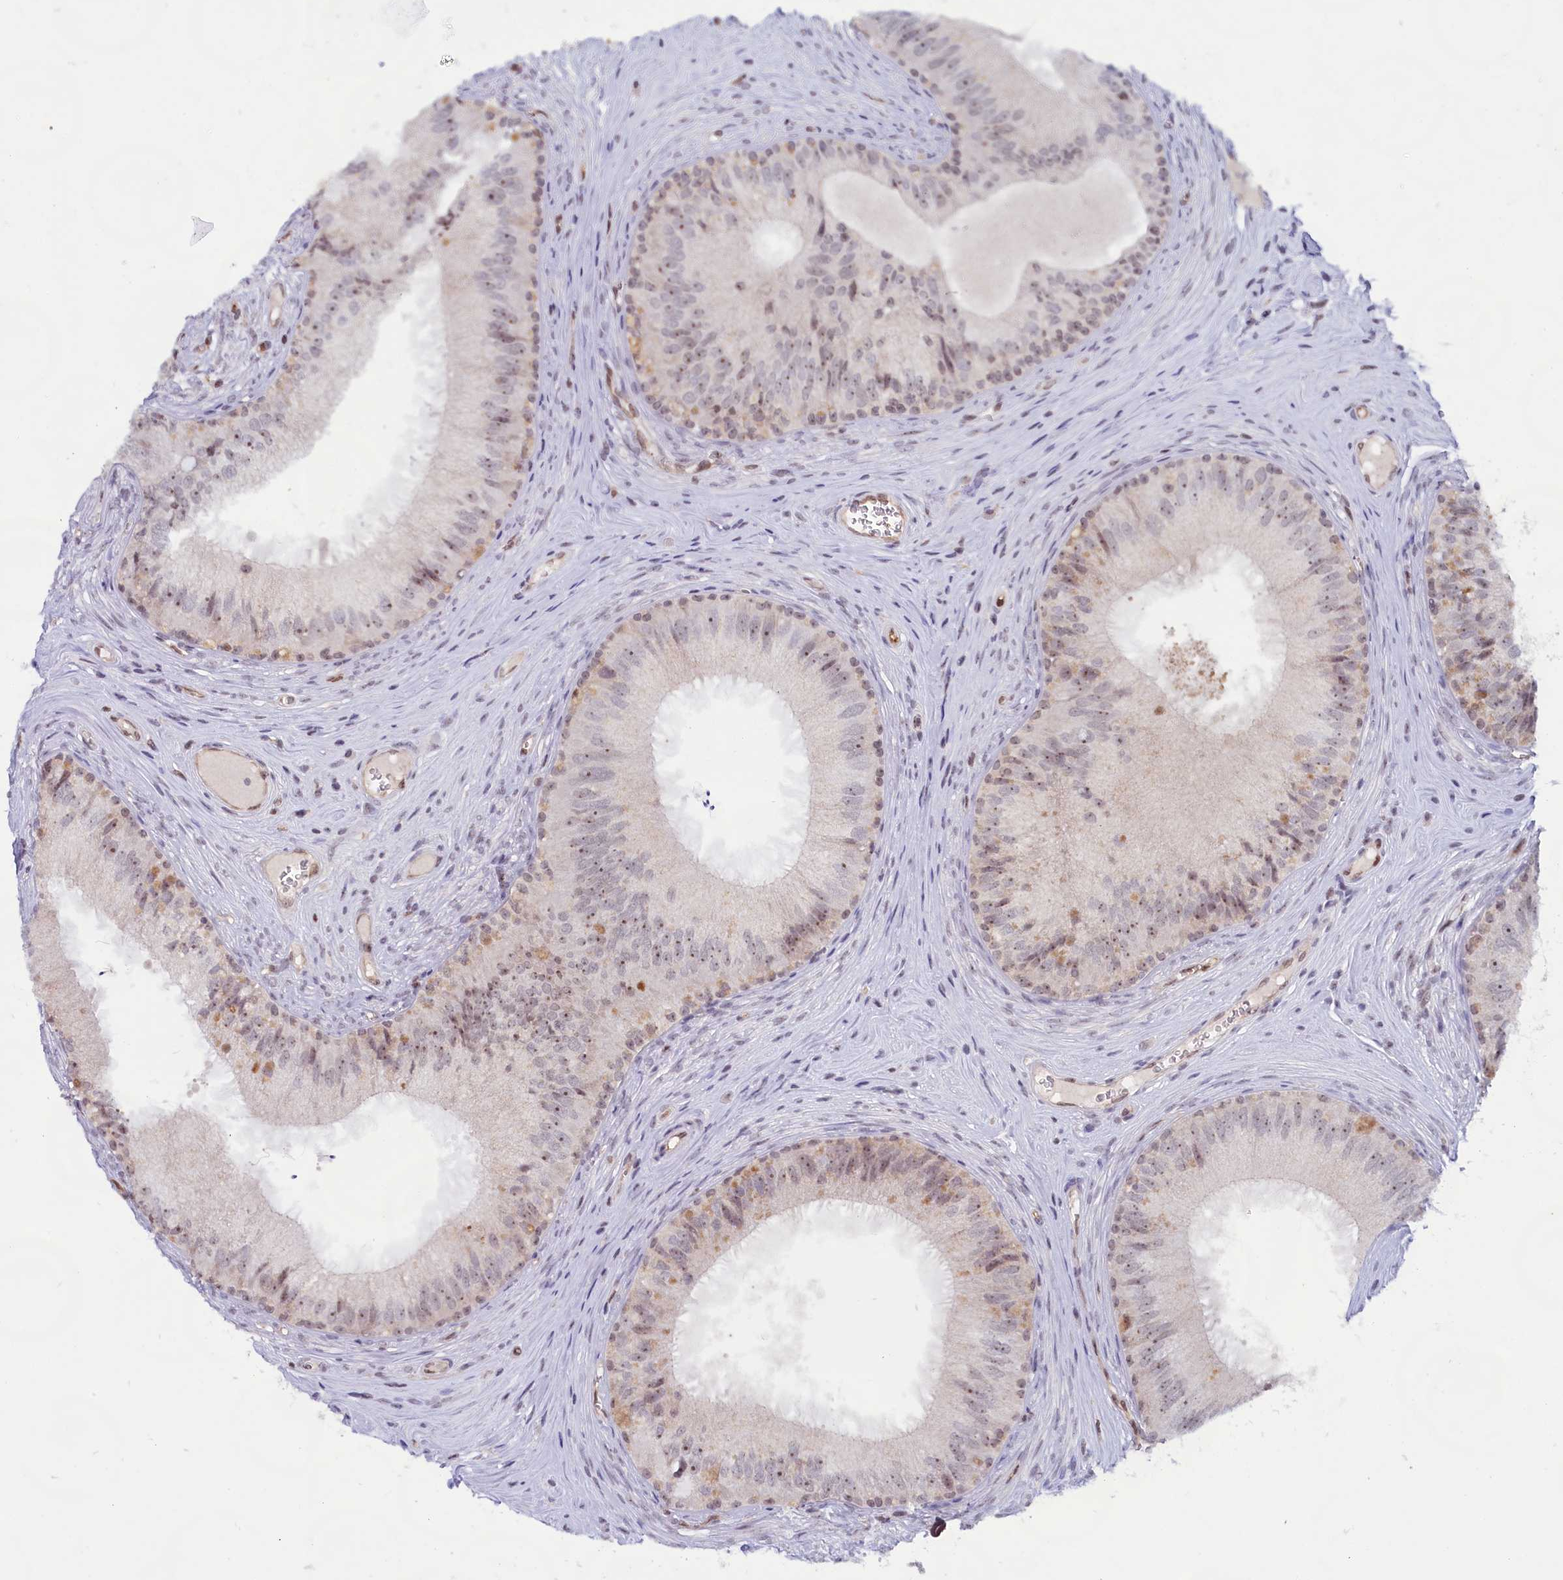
{"staining": {"intensity": "moderate", "quantity": "25%-75%", "location": "cytoplasmic/membranous,nuclear"}, "tissue": "epididymis", "cell_type": "Glandular cells", "image_type": "normal", "snomed": [{"axis": "morphology", "description": "Normal tissue, NOS"}, {"axis": "topography", "description": "Epididymis"}], "caption": "About 25%-75% of glandular cells in benign epididymis reveal moderate cytoplasmic/membranous,nuclear protein expression as visualized by brown immunohistochemical staining.", "gene": "C1D", "patient": {"sex": "male", "age": 46}}